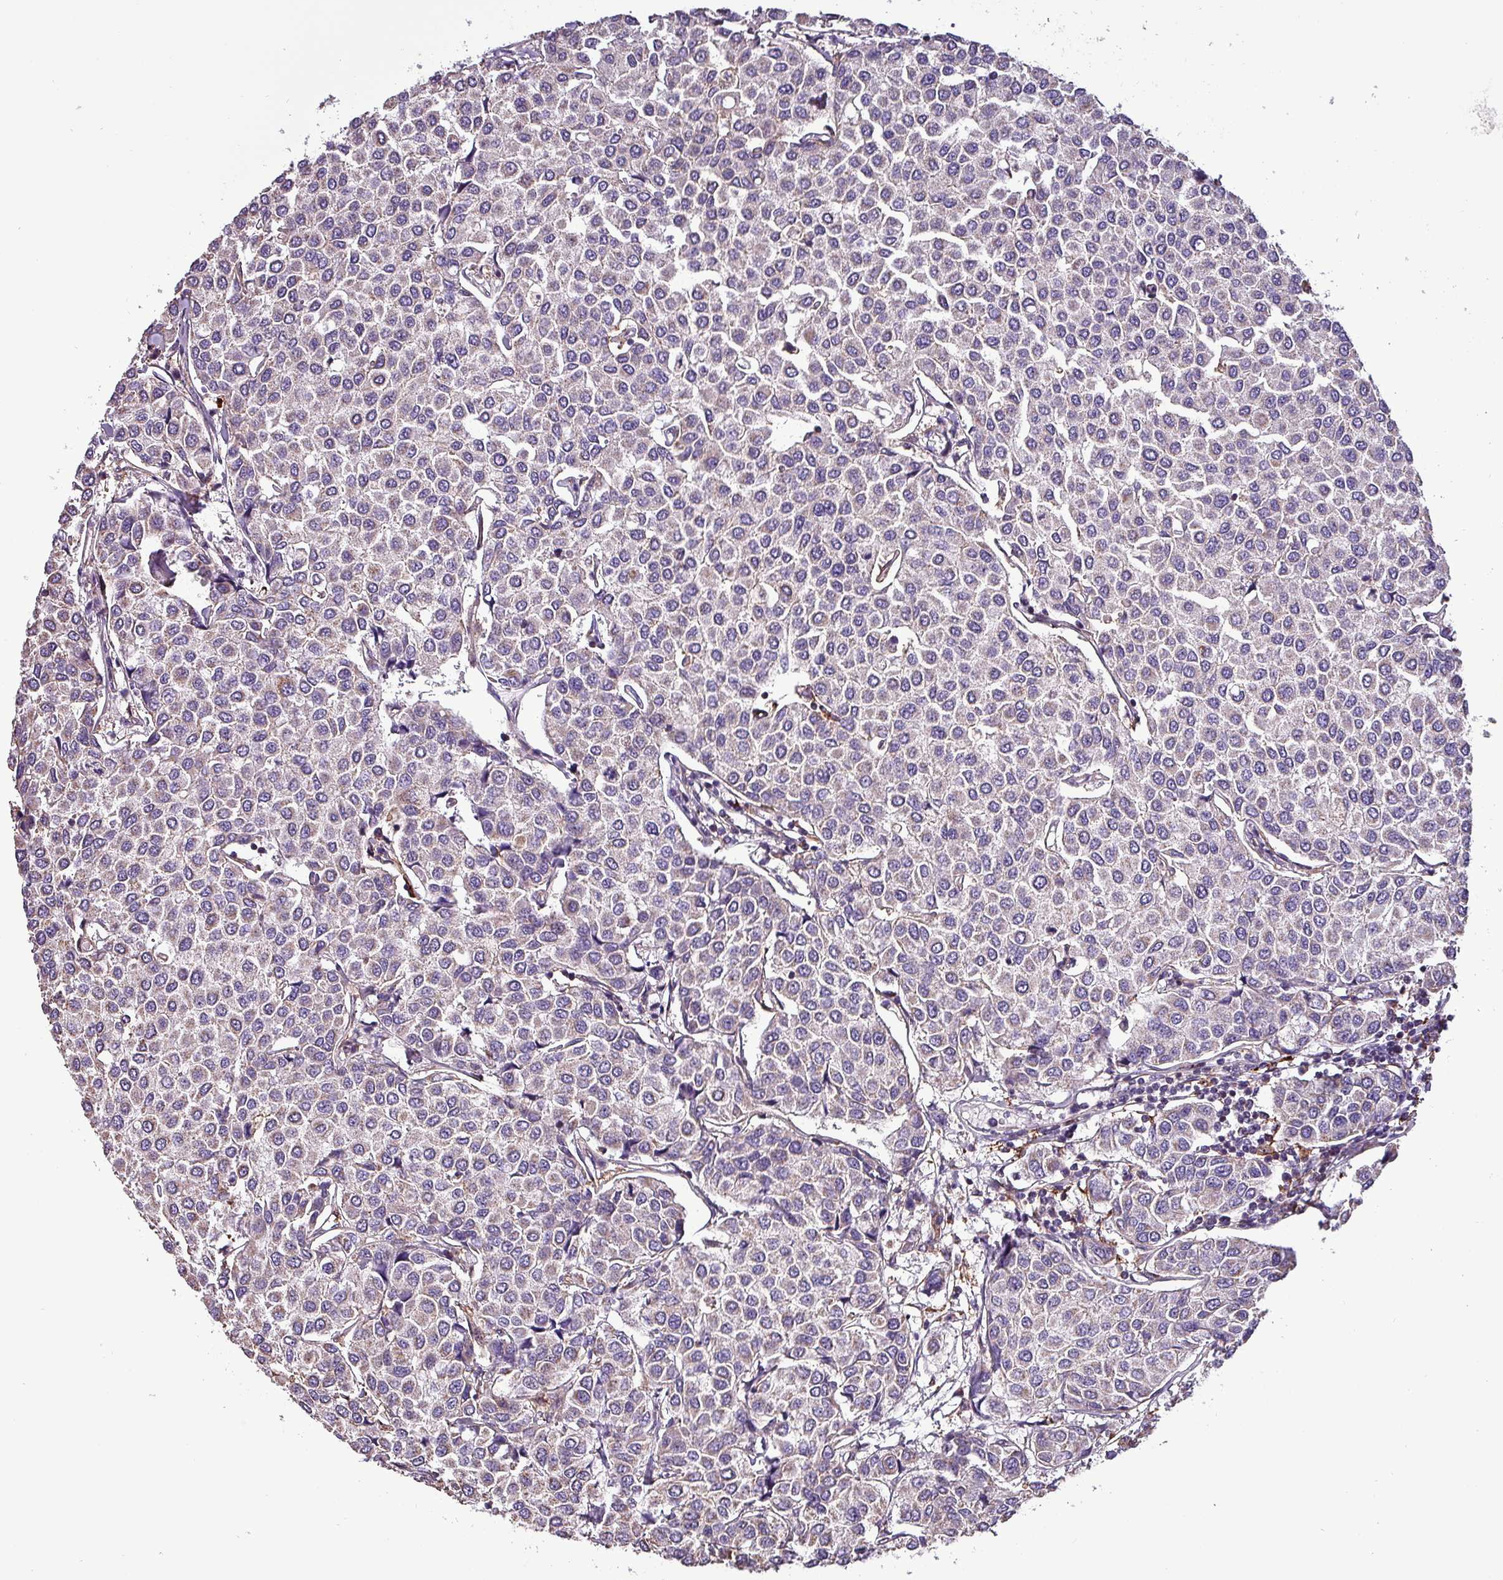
{"staining": {"intensity": "weak", "quantity": "<25%", "location": "cytoplasmic/membranous"}, "tissue": "breast cancer", "cell_type": "Tumor cells", "image_type": "cancer", "snomed": [{"axis": "morphology", "description": "Duct carcinoma"}, {"axis": "topography", "description": "Breast"}], "caption": "Tumor cells are negative for protein expression in human breast intraductal carcinoma.", "gene": "SCIN", "patient": {"sex": "female", "age": 55}}